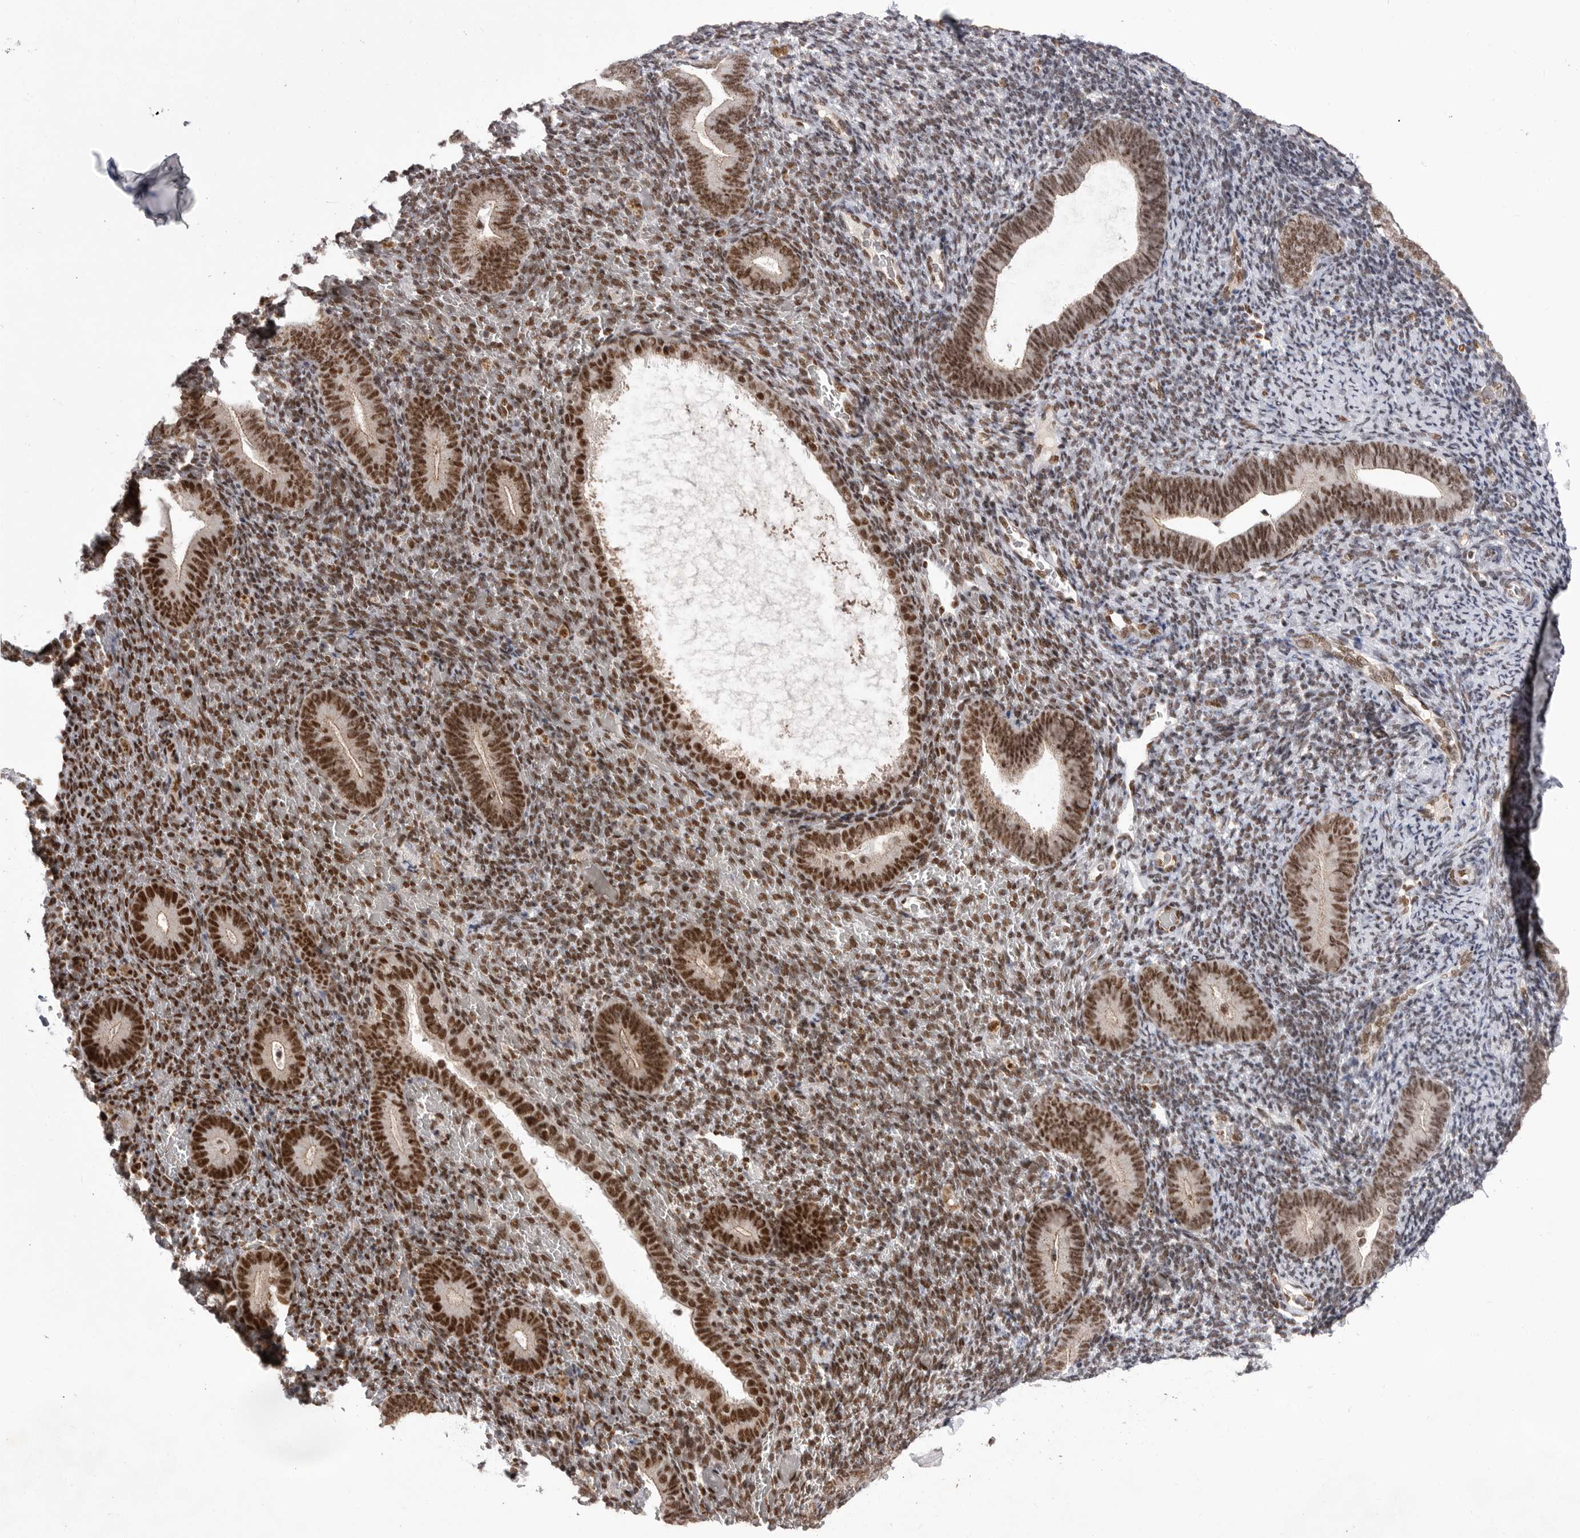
{"staining": {"intensity": "moderate", "quantity": "25%-75%", "location": "nuclear"}, "tissue": "endometrium", "cell_type": "Cells in endometrial stroma", "image_type": "normal", "snomed": [{"axis": "morphology", "description": "Normal tissue, NOS"}, {"axis": "topography", "description": "Endometrium"}], "caption": "Protein expression by IHC displays moderate nuclear staining in approximately 25%-75% of cells in endometrial stroma in normal endometrium. (DAB (3,3'-diaminobenzidine) = brown stain, brightfield microscopy at high magnification).", "gene": "PPP1R8", "patient": {"sex": "female", "age": 51}}